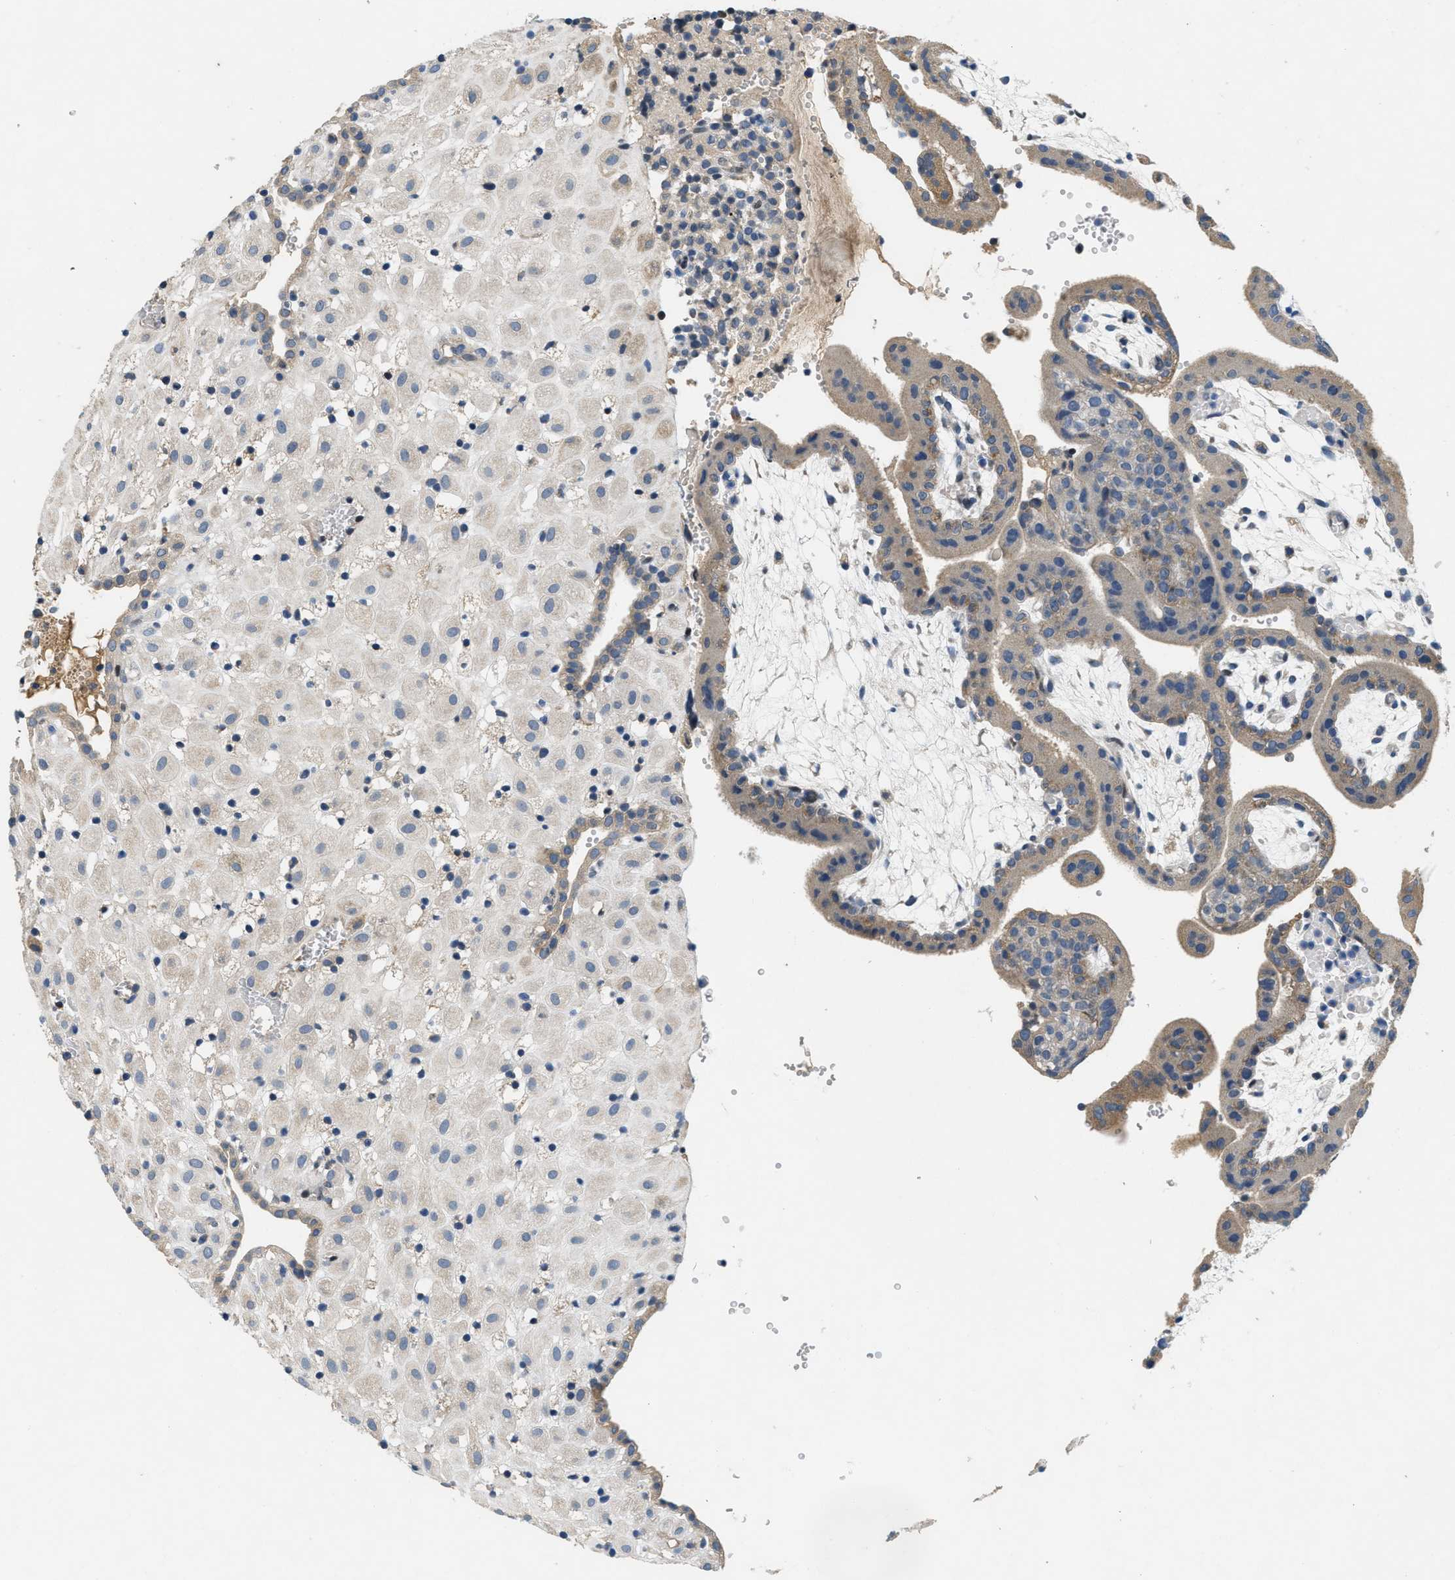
{"staining": {"intensity": "negative", "quantity": "none", "location": "none"}, "tissue": "placenta", "cell_type": "Decidual cells", "image_type": "normal", "snomed": [{"axis": "morphology", "description": "Normal tissue, NOS"}, {"axis": "topography", "description": "Placenta"}], "caption": "Human placenta stained for a protein using immunohistochemistry (IHC) reveals no positivity in decidual cells.", "gene": "PNKD", "patient": {"sex": "female", "age": 18}}